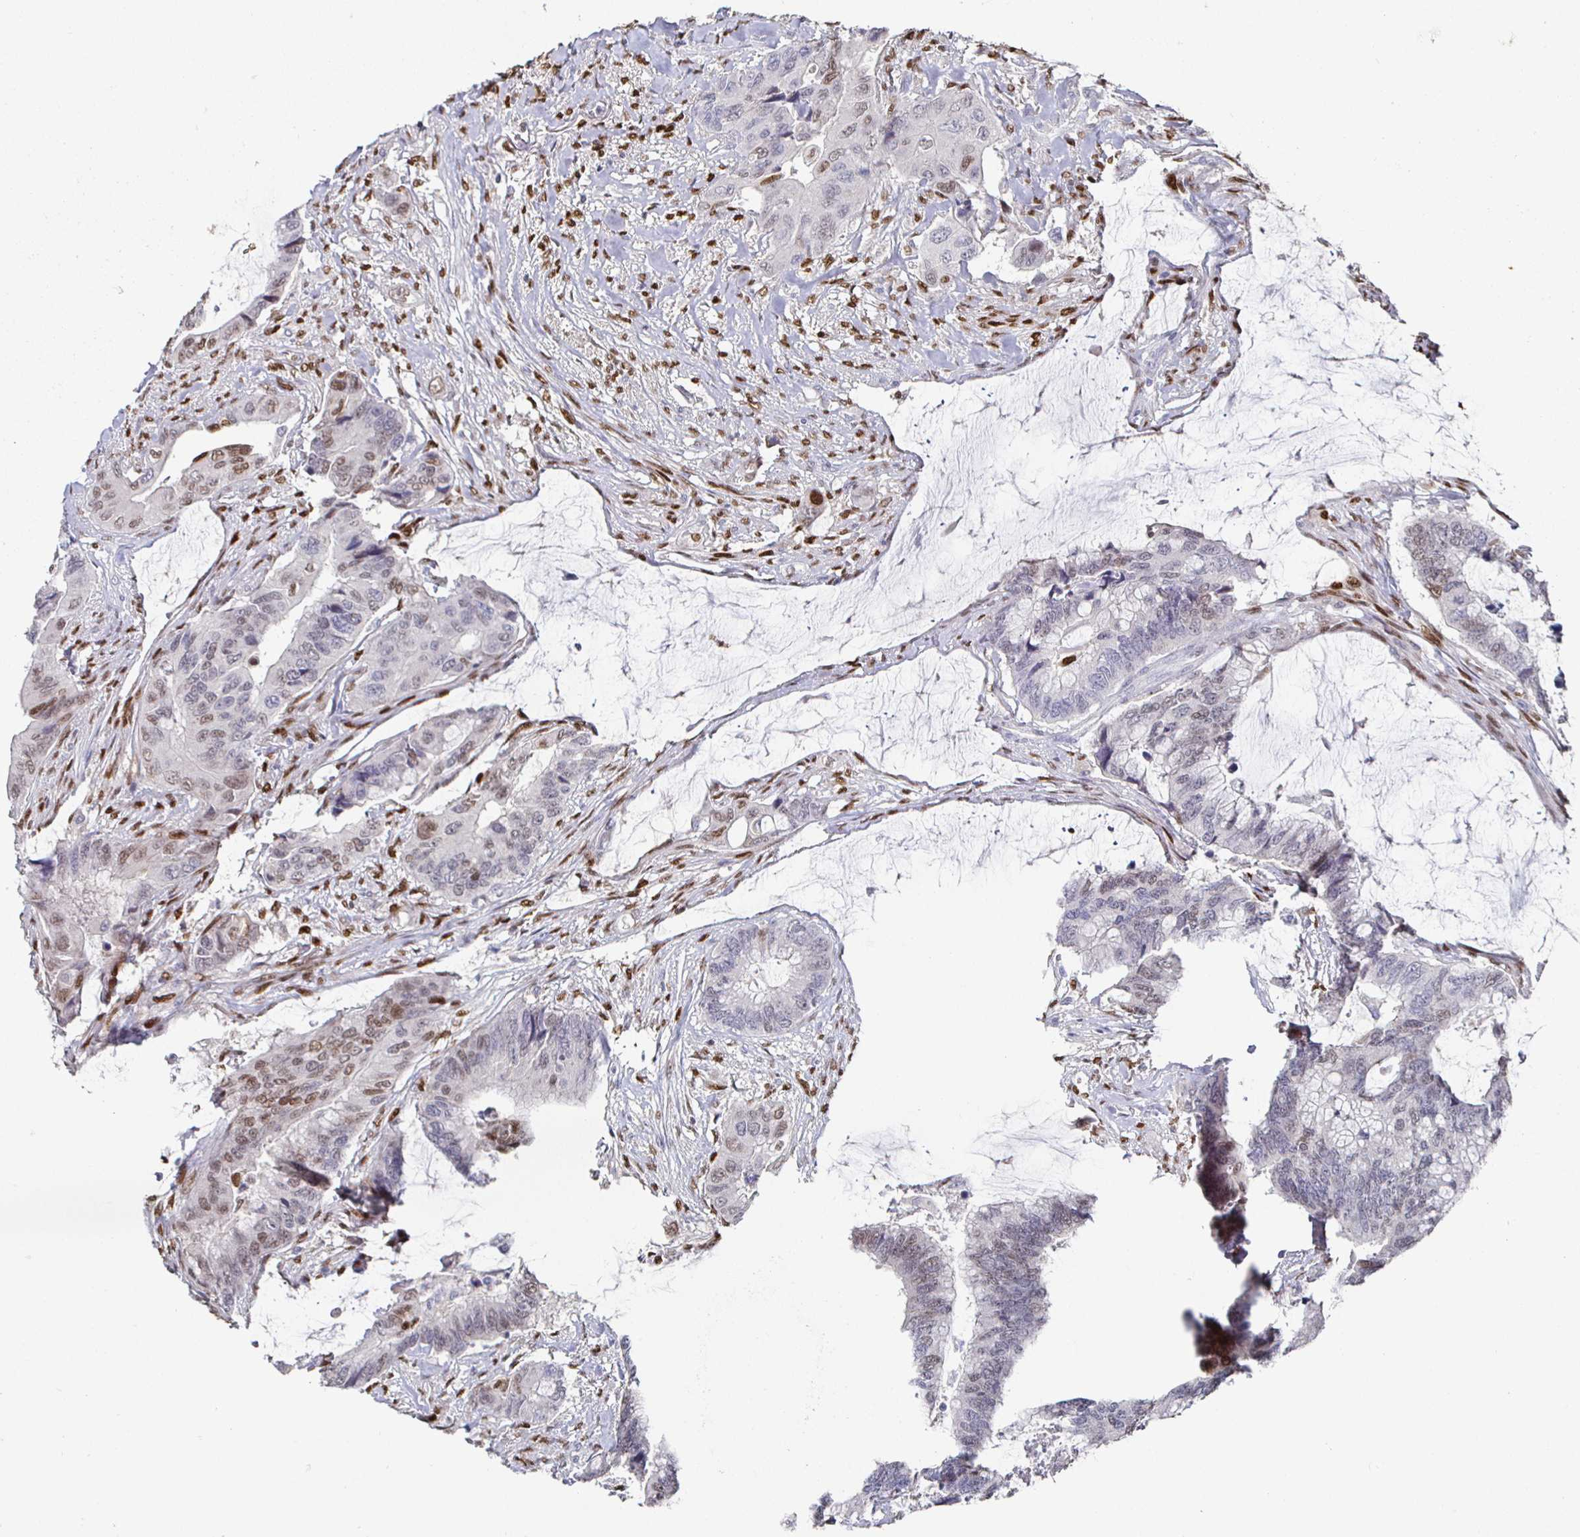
{"staining": {"intensity": "weak", "quantity": "25%-75%", "location": "nuclear"}, "tissue": "colorectal cancer", "cell_type": "Tumor cells", "image_type": "cancer", "snomed": [{"axis": "morphology", "description": "Adenocarcinoma, NOS"}, {"axis": "topography", "description": "Rectum"}], "caption": "Protein staining shows weak nuclear expression in about 25%-75% of tumor cells in adenocarcinoma (colorectal).", "gene": "RUNX2", "patient": {"sex": "female", "age": 59}}